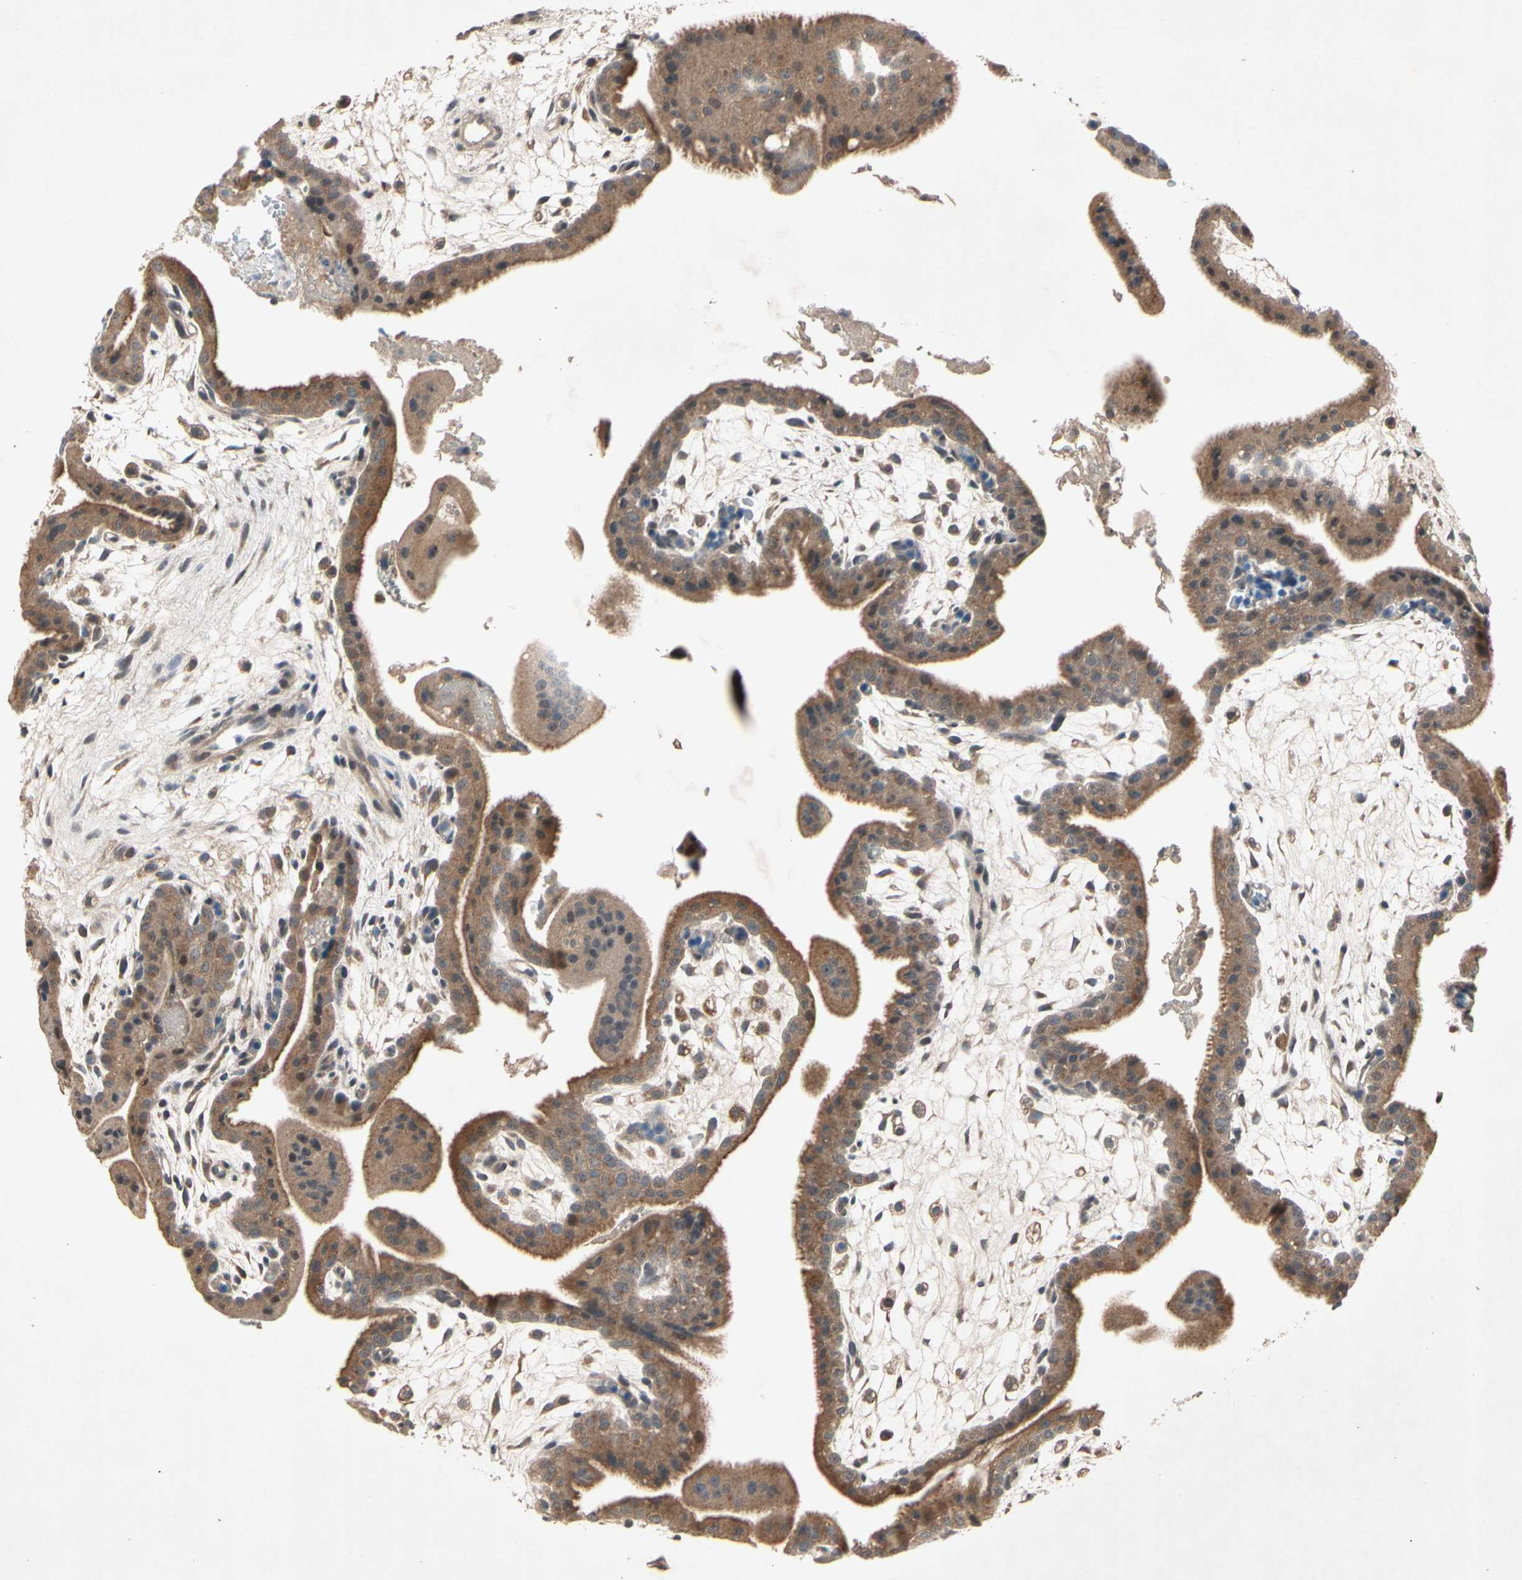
{"staining": {"intensity": "moderate", "quantity": ">75%", "location": "cytoplasmic/membranous"}, "tissue": "placenta", "cell_type": "Trophoblastic cells", "image_type": "normal", "snomed": [{"axis": "morphology", "description": "Normal tissue, NOS"}, {"axis": "topography", "description": "Placenta"}], "caption": "Trophoblastic cells demonstrate medium levels of moderate cytoplasmic/membranous staining in approximately >75% of cells in normal placenta.", "gene": "NSF", "patient": {"sex": "female", "age": 35}}